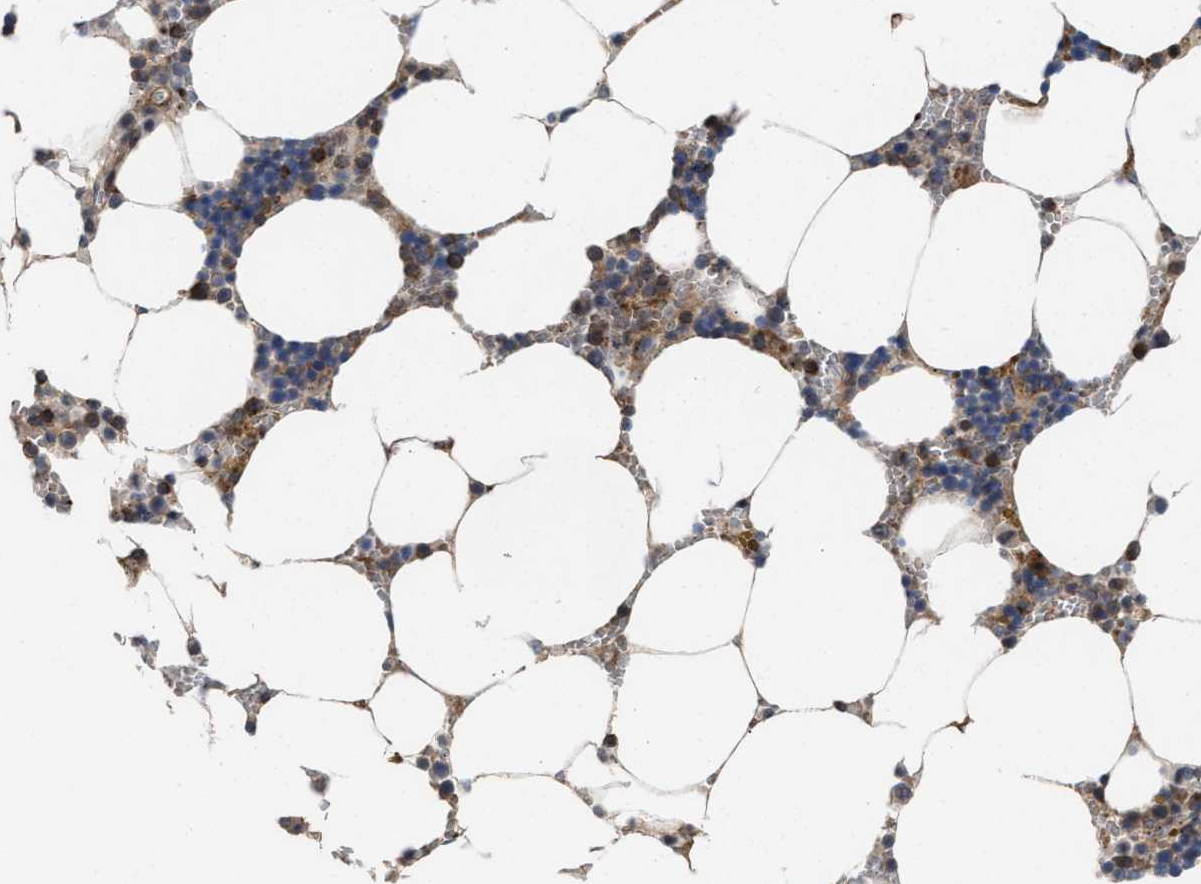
{"staining": {"intensity": "moderate", "quantity": "25%-75%", "location": "cytoplasmic/membranous"}, "tissue": "bone marrow", "cell_type": "Hematopoietic cells", "image_type": "normal", "snomed": [{"axis": "morphology", "description": "Normal tissue, NOS"}, {"axis": "topography", "description": "Bone marrow"}], "caption": "High-power microscopy captured an IHC micrograph of unremarkable bone marrow, revealing moderate cytoplasmic/membranous expression in about 25%-75% of hematopoietic cells.", "gene": "PTPRE", "patient": {"sex": "male", "age": 70}}